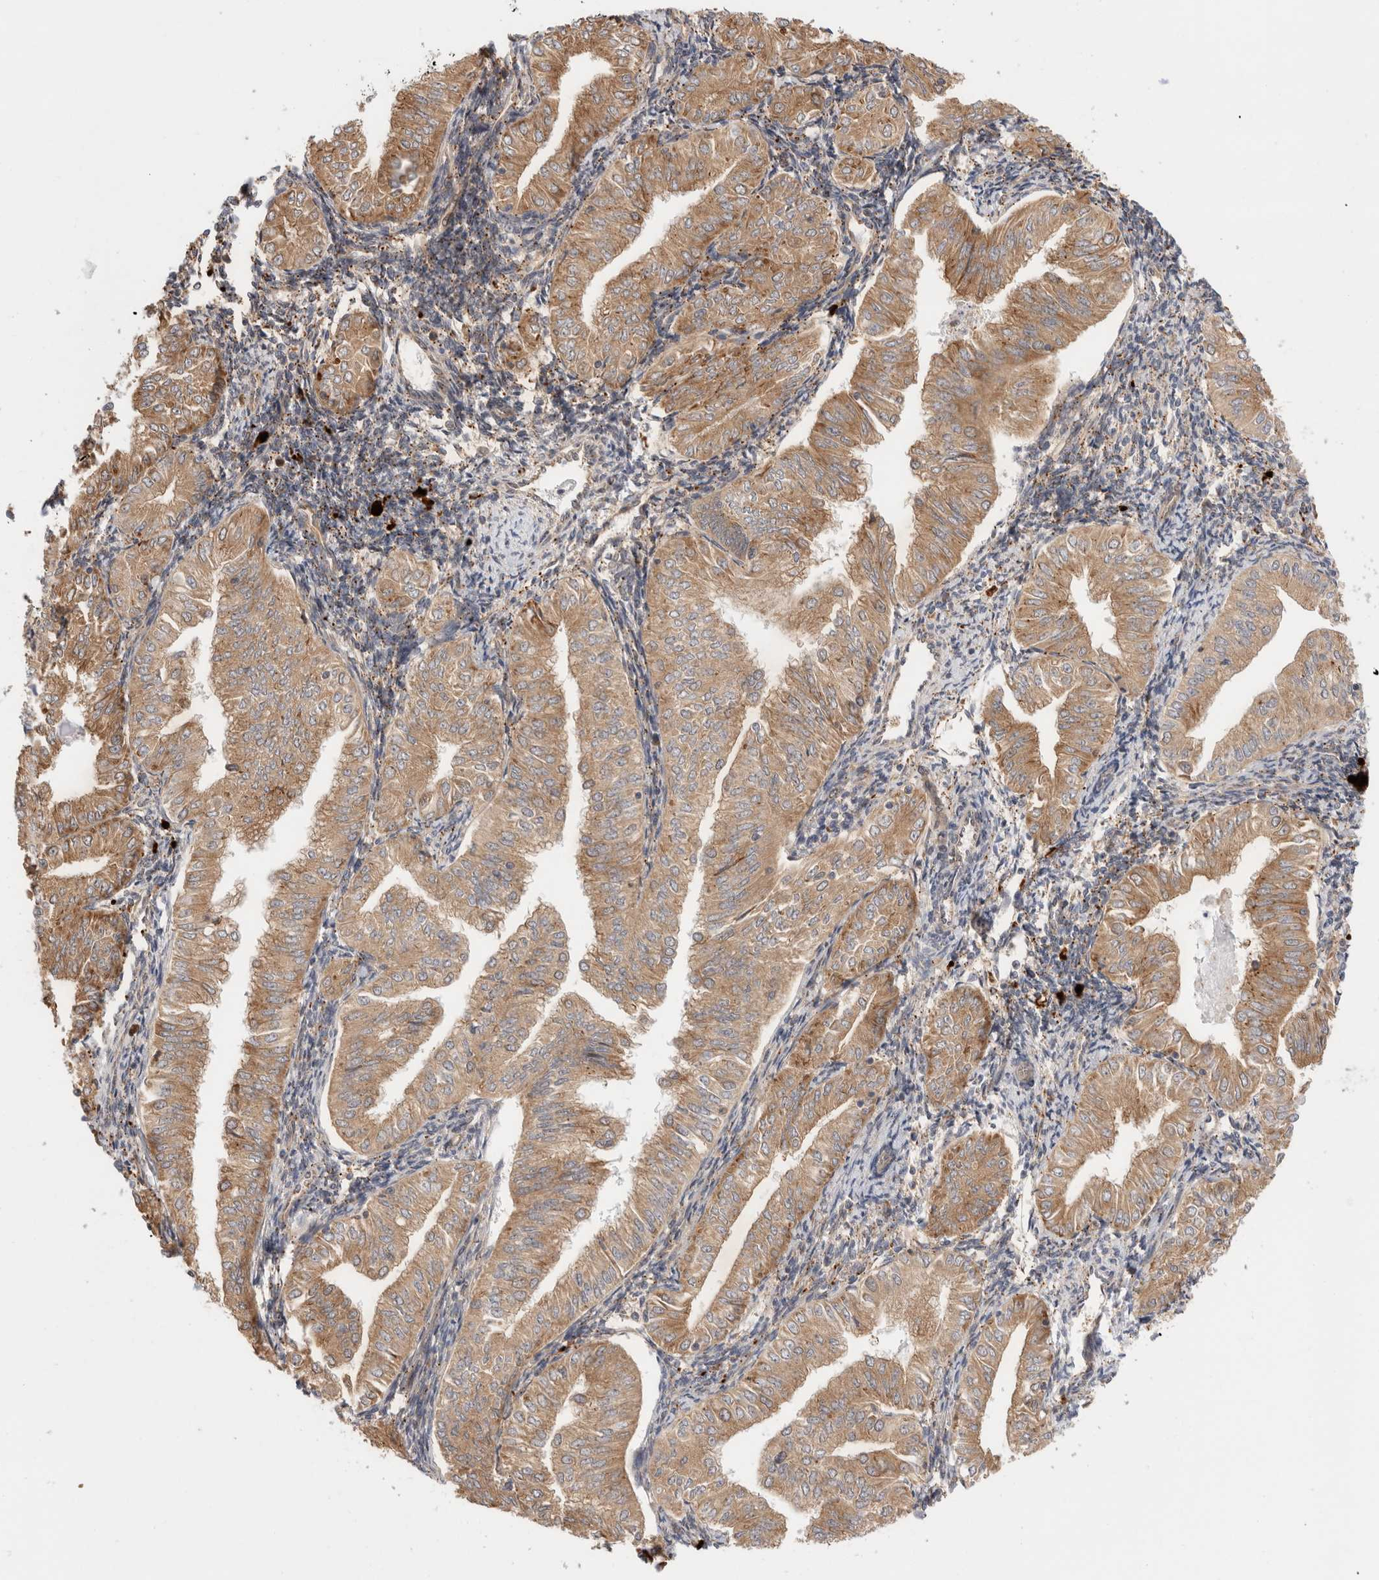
{"staining": {"intensity": "weak", "quantity": ">75%", "location": "cytoplasmic/membranous"}, "tissue": "endometrial cancer", "cell_type": "Tumor cells", "image_type": "cancer", "snomed": [{"axis": "morphology", "description": "Normal tissue, NOS"}, {"axis": "morphology", "description": "Adenocarcinoma, NOS"}, {"axis": "topography", "description": "Endometrium"}], "caption": "Tumor cells exhibit low levels of weak cytoplasmic/membranous expression in about >75% of cells in human adenocarcinoma (endometrial).", "gene": "ACTL9", "patient": {"sex": "female", "age": 53}}